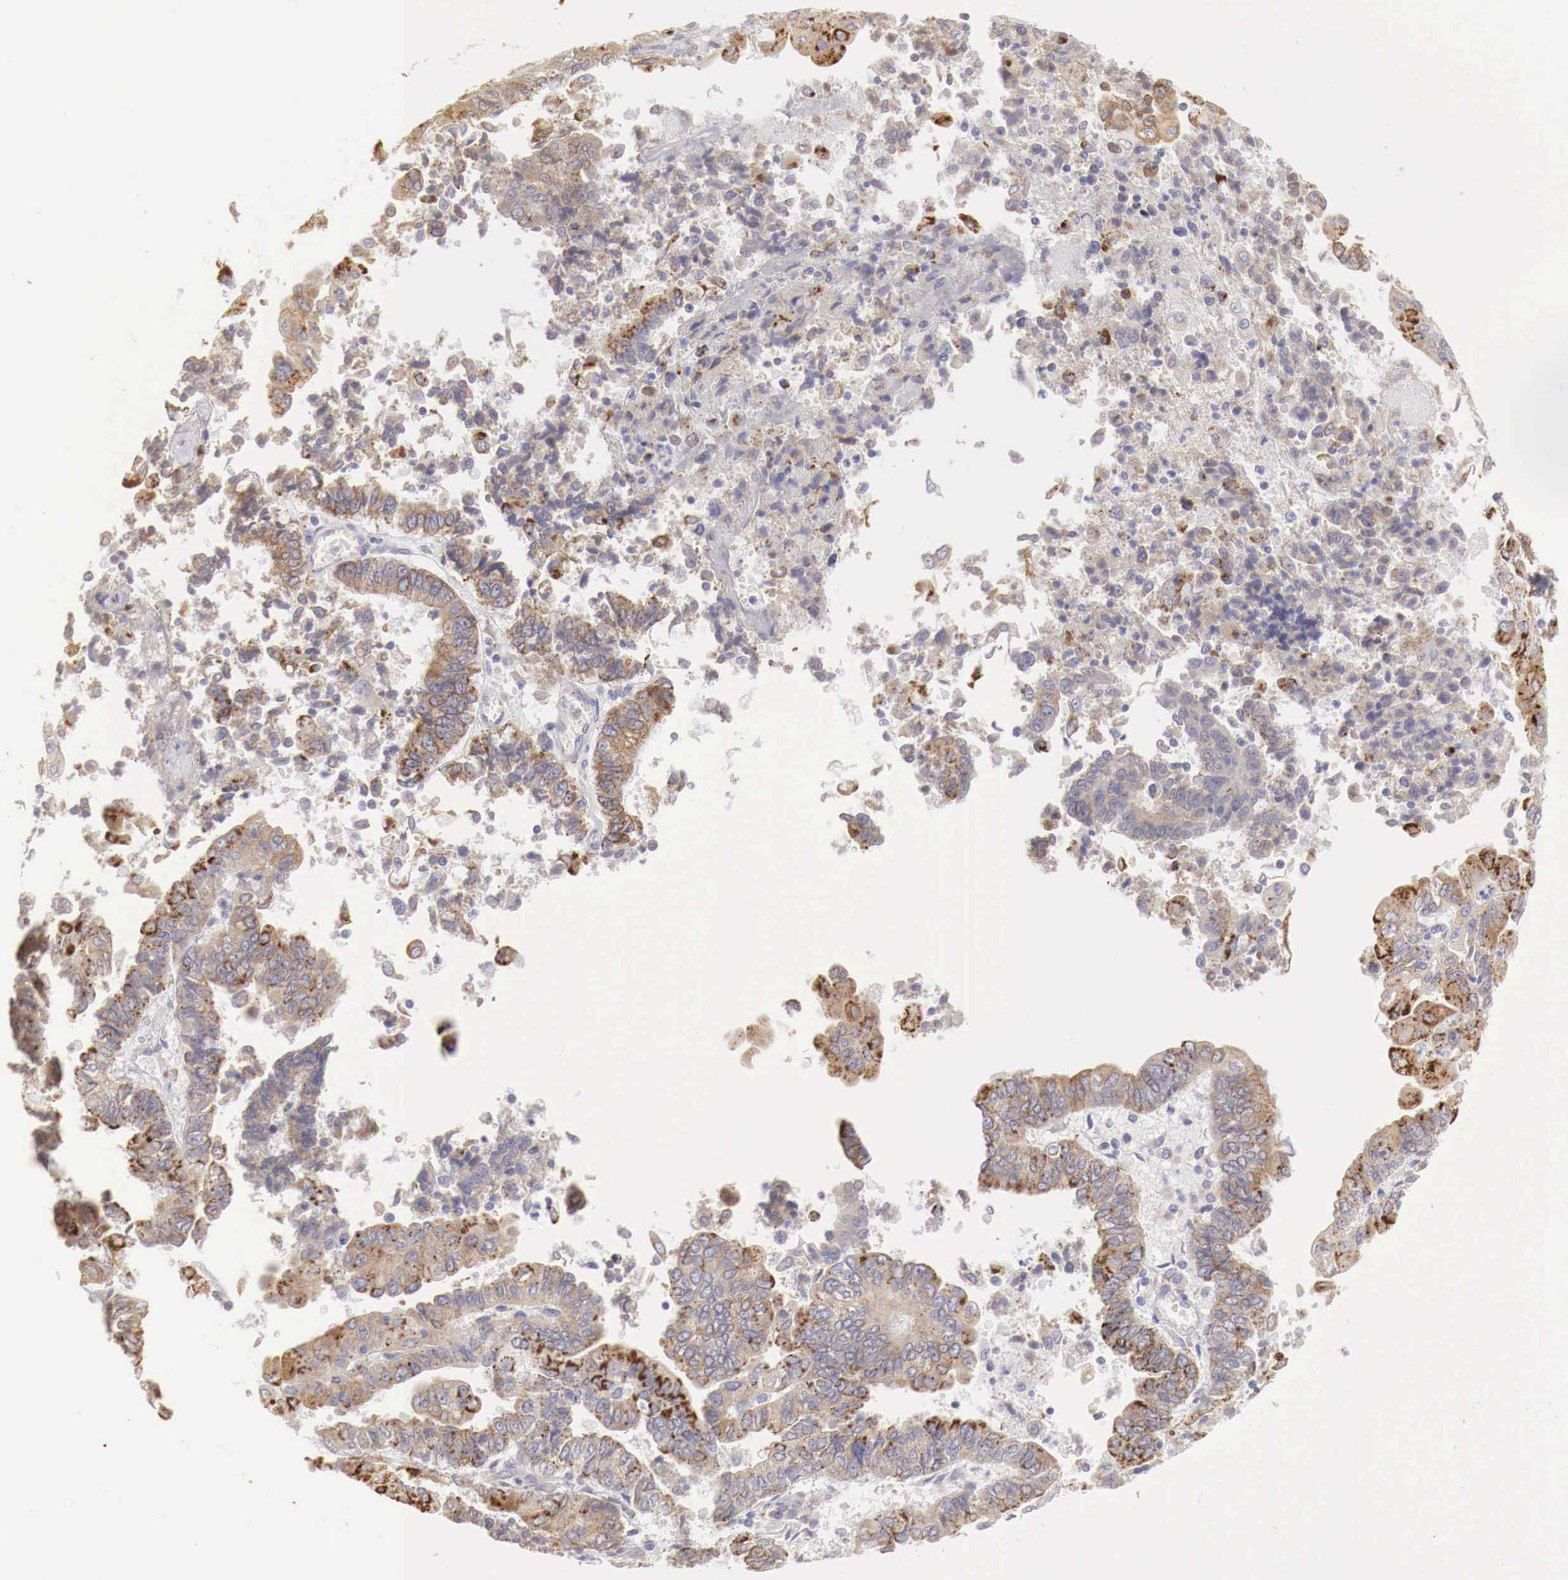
{"staining": {"intensity": "moderate", "quantity": ">75%", "location": "cytoplasmic/membranous"}, "tissue": "endometrial cancer", "cell_type": "Tumor cells", "image_type": "cancer", "snomed": [{"axis": "morphology", "description": "Adenocarcinoma, NOS"}, {"axis": "topography", "description": "Endometrium"}], "caption": "Brown immunohistochemical staining in human endometrial adenocarcinoma reveals moderate cytoplasmic/membranous expression in approximately >75% of tumor cells.", "gene": "NSDHL", "patient": {"sex": "female", "age": 75}}